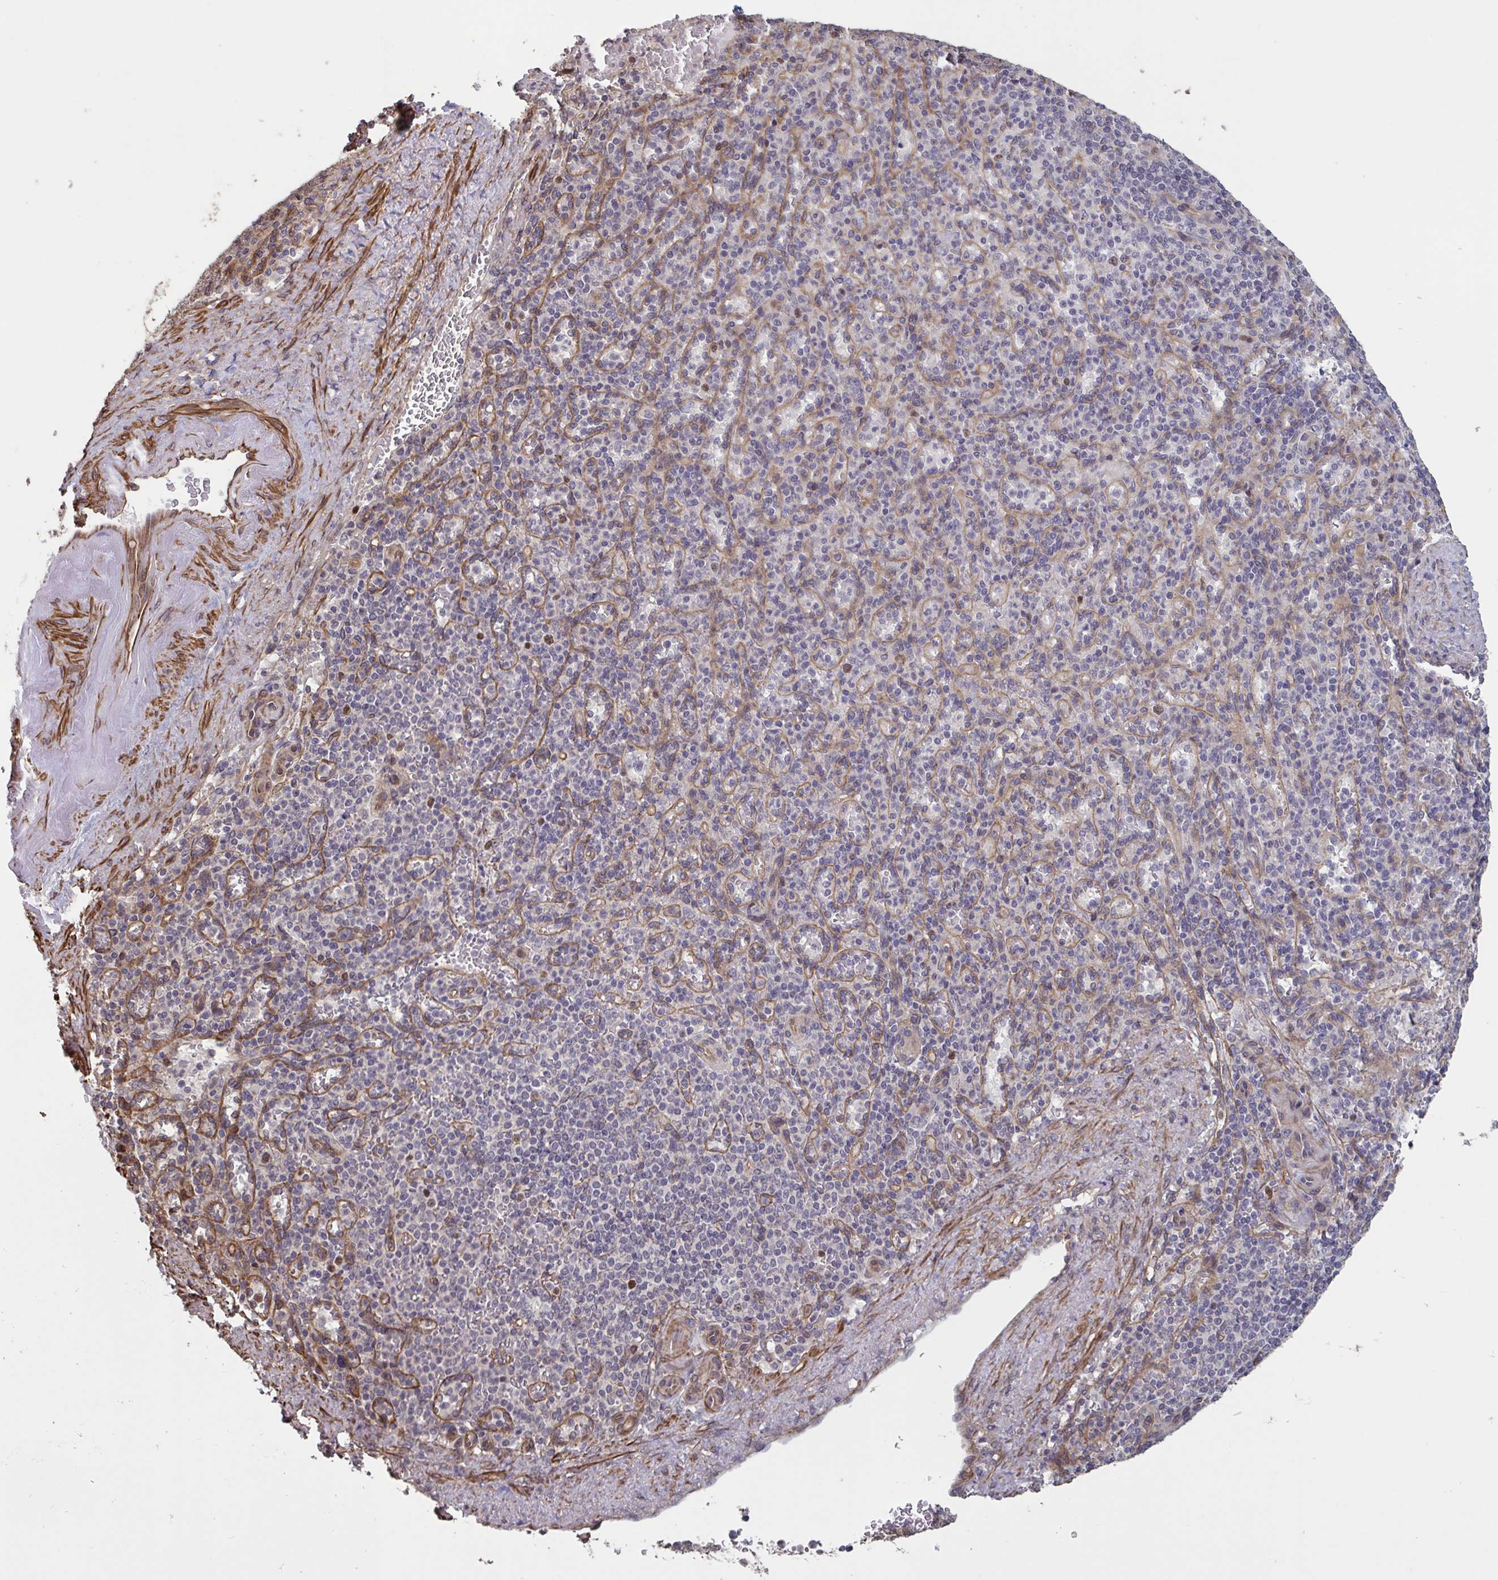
{"staining": {"intensity": "negative", "quantity": "none", "location": "none"}, "tissue": "spleen", "cell_type": "Cells in red pulp", "image_type": "normal", "snomed": [{"axis": "morphology", "description": "Normal tissue, NOS"}, {"axis": "topography", "description": "Spleen"}], "caption": "IHC histopathology image of normal spleen: human spleen stained with DAB shows no significant protein staining in cells in red pulp.", "gene": "IPO5", "patient": {"sex": "female", "age": 74}}